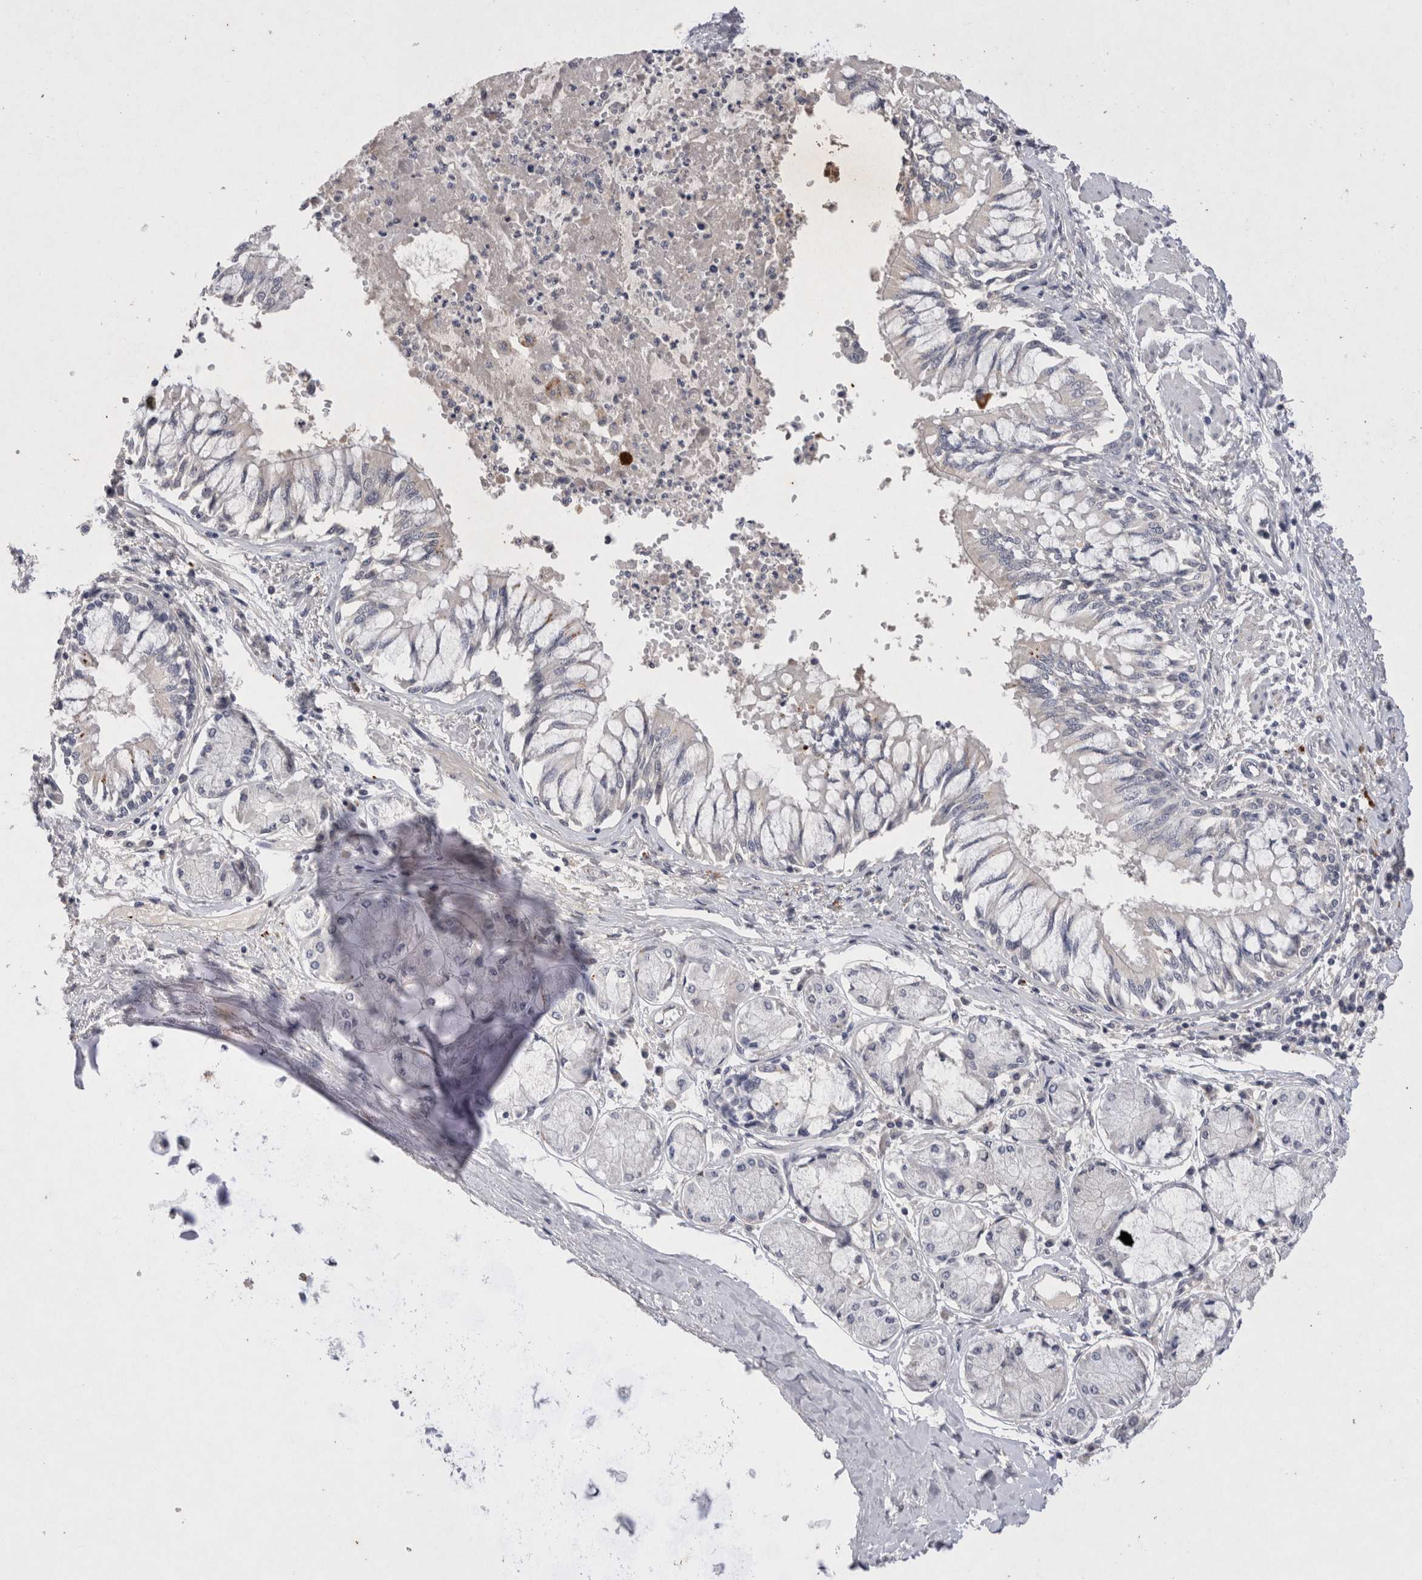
{"staining": {"intensity": "weak", "quantity": "25%-75%", "location": "cytoplasmic/membranous"}, "tissue": "bronchus", "cell_type": "Respiratory epithelial cells", "image_type": "normal", "snomed": [{"axis": "morphology", "description": "Normal tissue, NOS"}, {"axis": "topography", "description": "Cartilage tissue"}, {"axis": "topography", "description": "Bronchus"}, {"axis": "topography", "description": "Lung"}], "caption": "Respiratory epithelial cells exhibit low levels of weak cytoplasmic/membranous staining in about 25%-75% of cells in normal bronchus.", "gene": "RASSF3", "patient": {"sex": "female", "age": 49}}